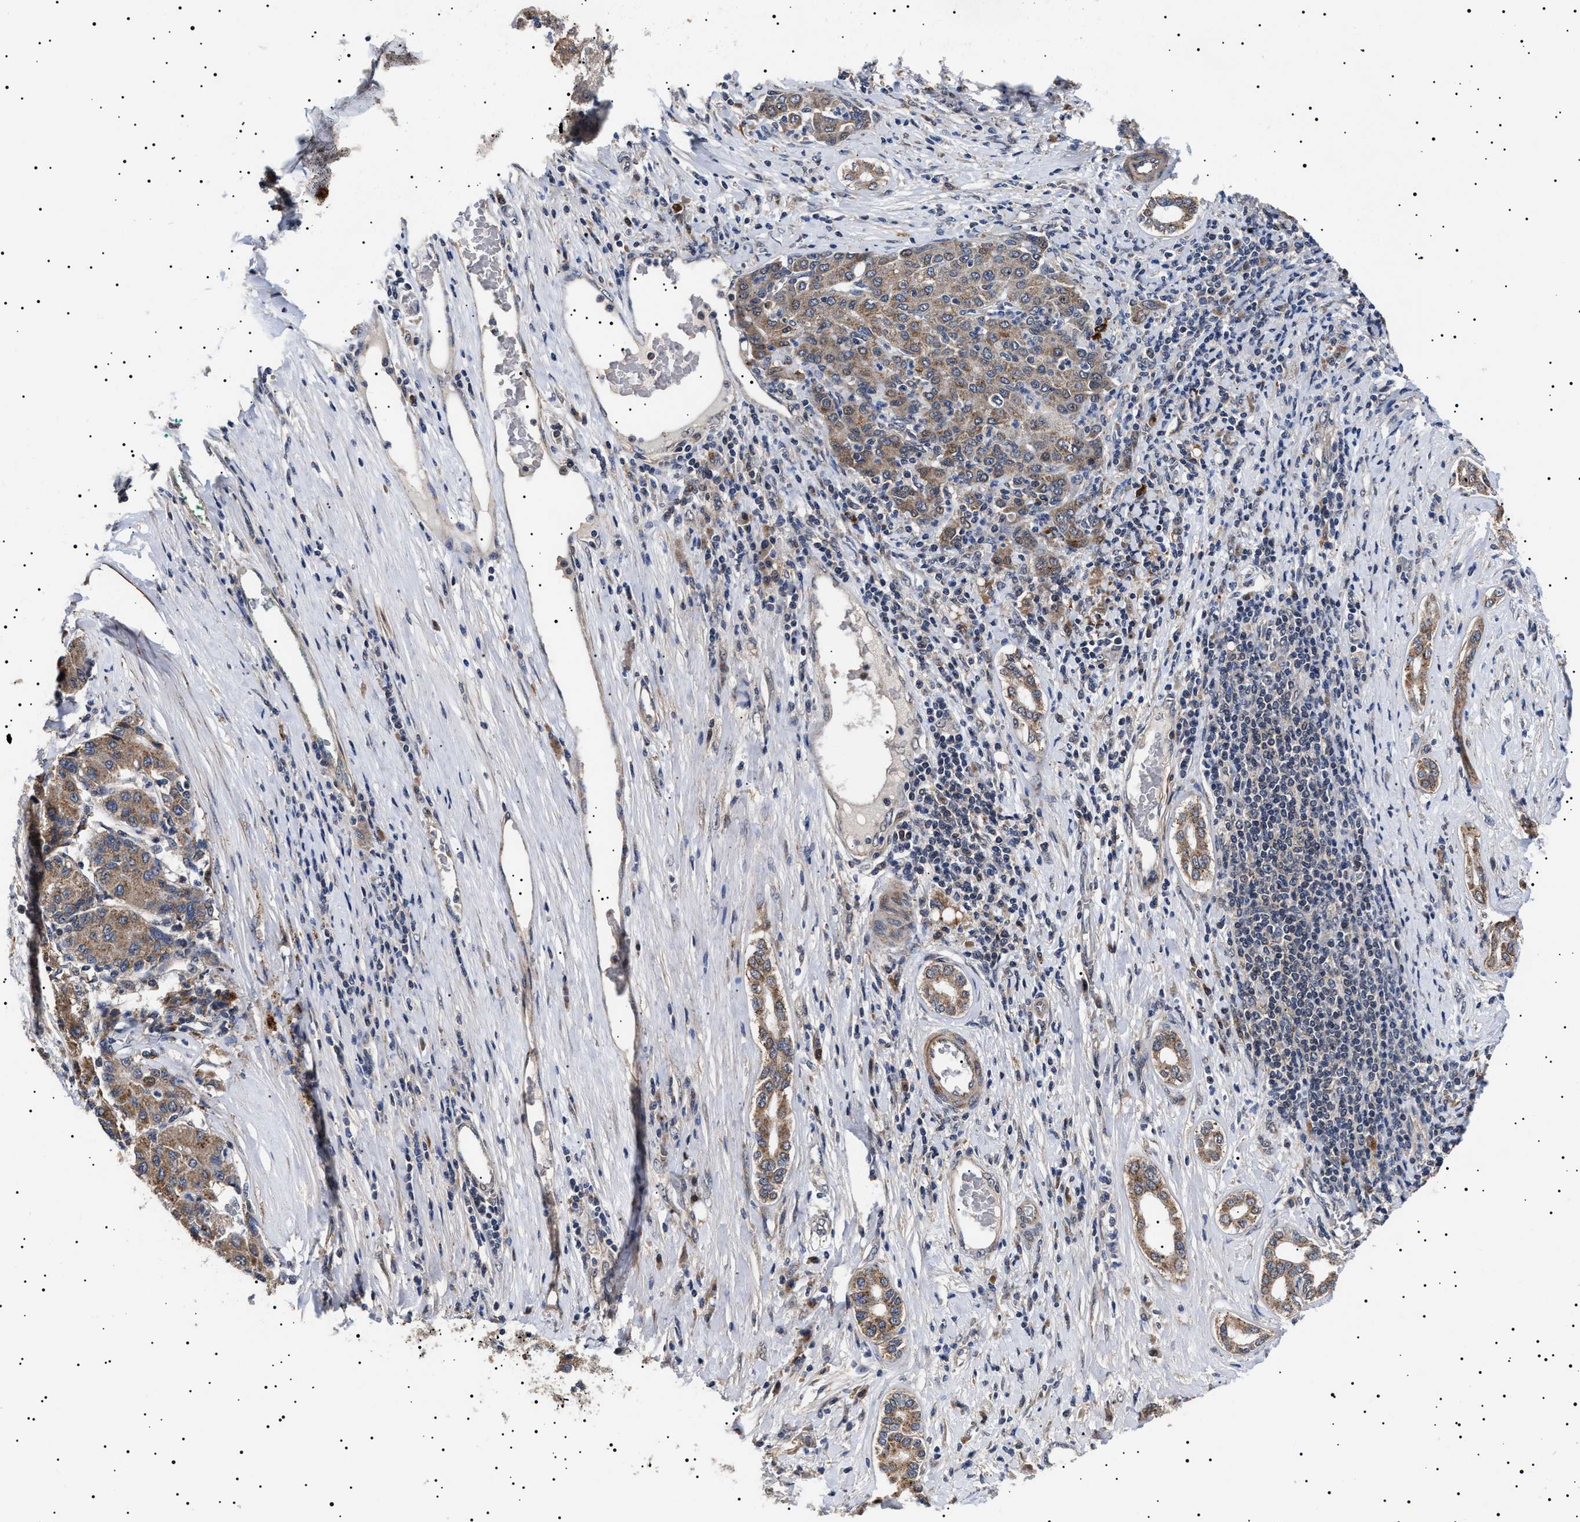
{"staining": {"intensity": "moderate", "quantity": ">75%", "location": "cytoplasmic/membranous"}, "tissue": "liver cancer", "cell_type": "Tumor cells", "image_type": "cancer", "snomed": [{"axis": "morphology", "description": "Carcinoma, Hepatocellular, NOS"}, {"axis": "topography", "description": "Liver"}], "caption": "Immunohistochemistry image of human liver cancer (hepatocellular carcinoma) stained for a protein (brown), which reveals medium levels of moderate cytoplasmic/membranous positivity in about >75% of tumor cells.", "gene": "RAB34", "patient": {"sex": "male", "age": 65}}